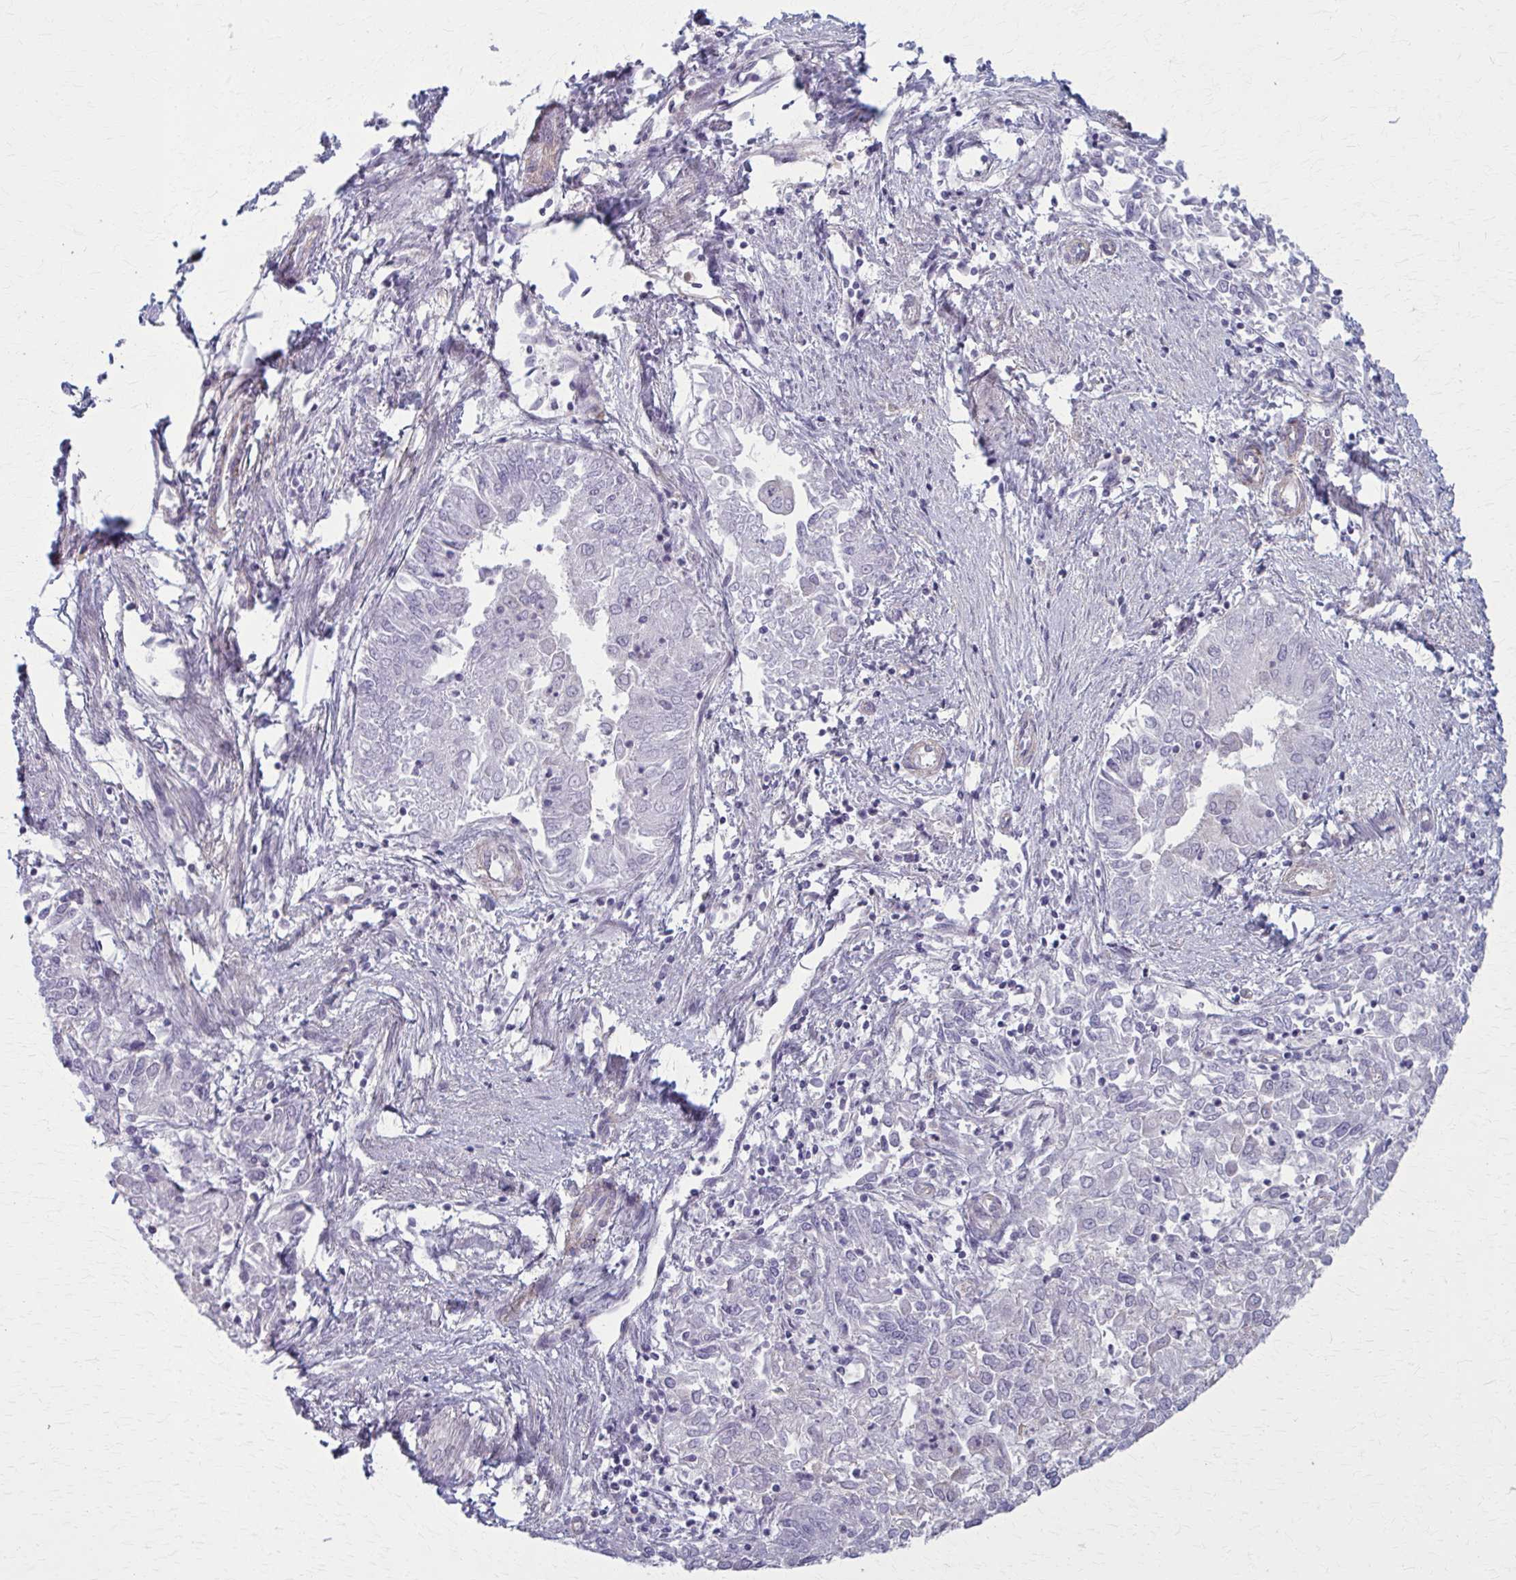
{"staining": {"intensity": "negative", "quantity": "none", "location": "none"}, "tissue": "endometrial cancer", "cell_type": "Tumor cells", "image_type": "cancer", "snomed": [{"axis": "morphology", "description": "Adenocarcinoma, NOS"}, {"axis": "topography", "description": "Endometrium"}], "caption": "This is an immunohistochemistry (IHC) photomicrograph of human endometrial cancer (adenocarcinoma). There is no expression in tumor cells.", "gene": "NUMBL", "patient": {"sex": "female", "age": 57}}